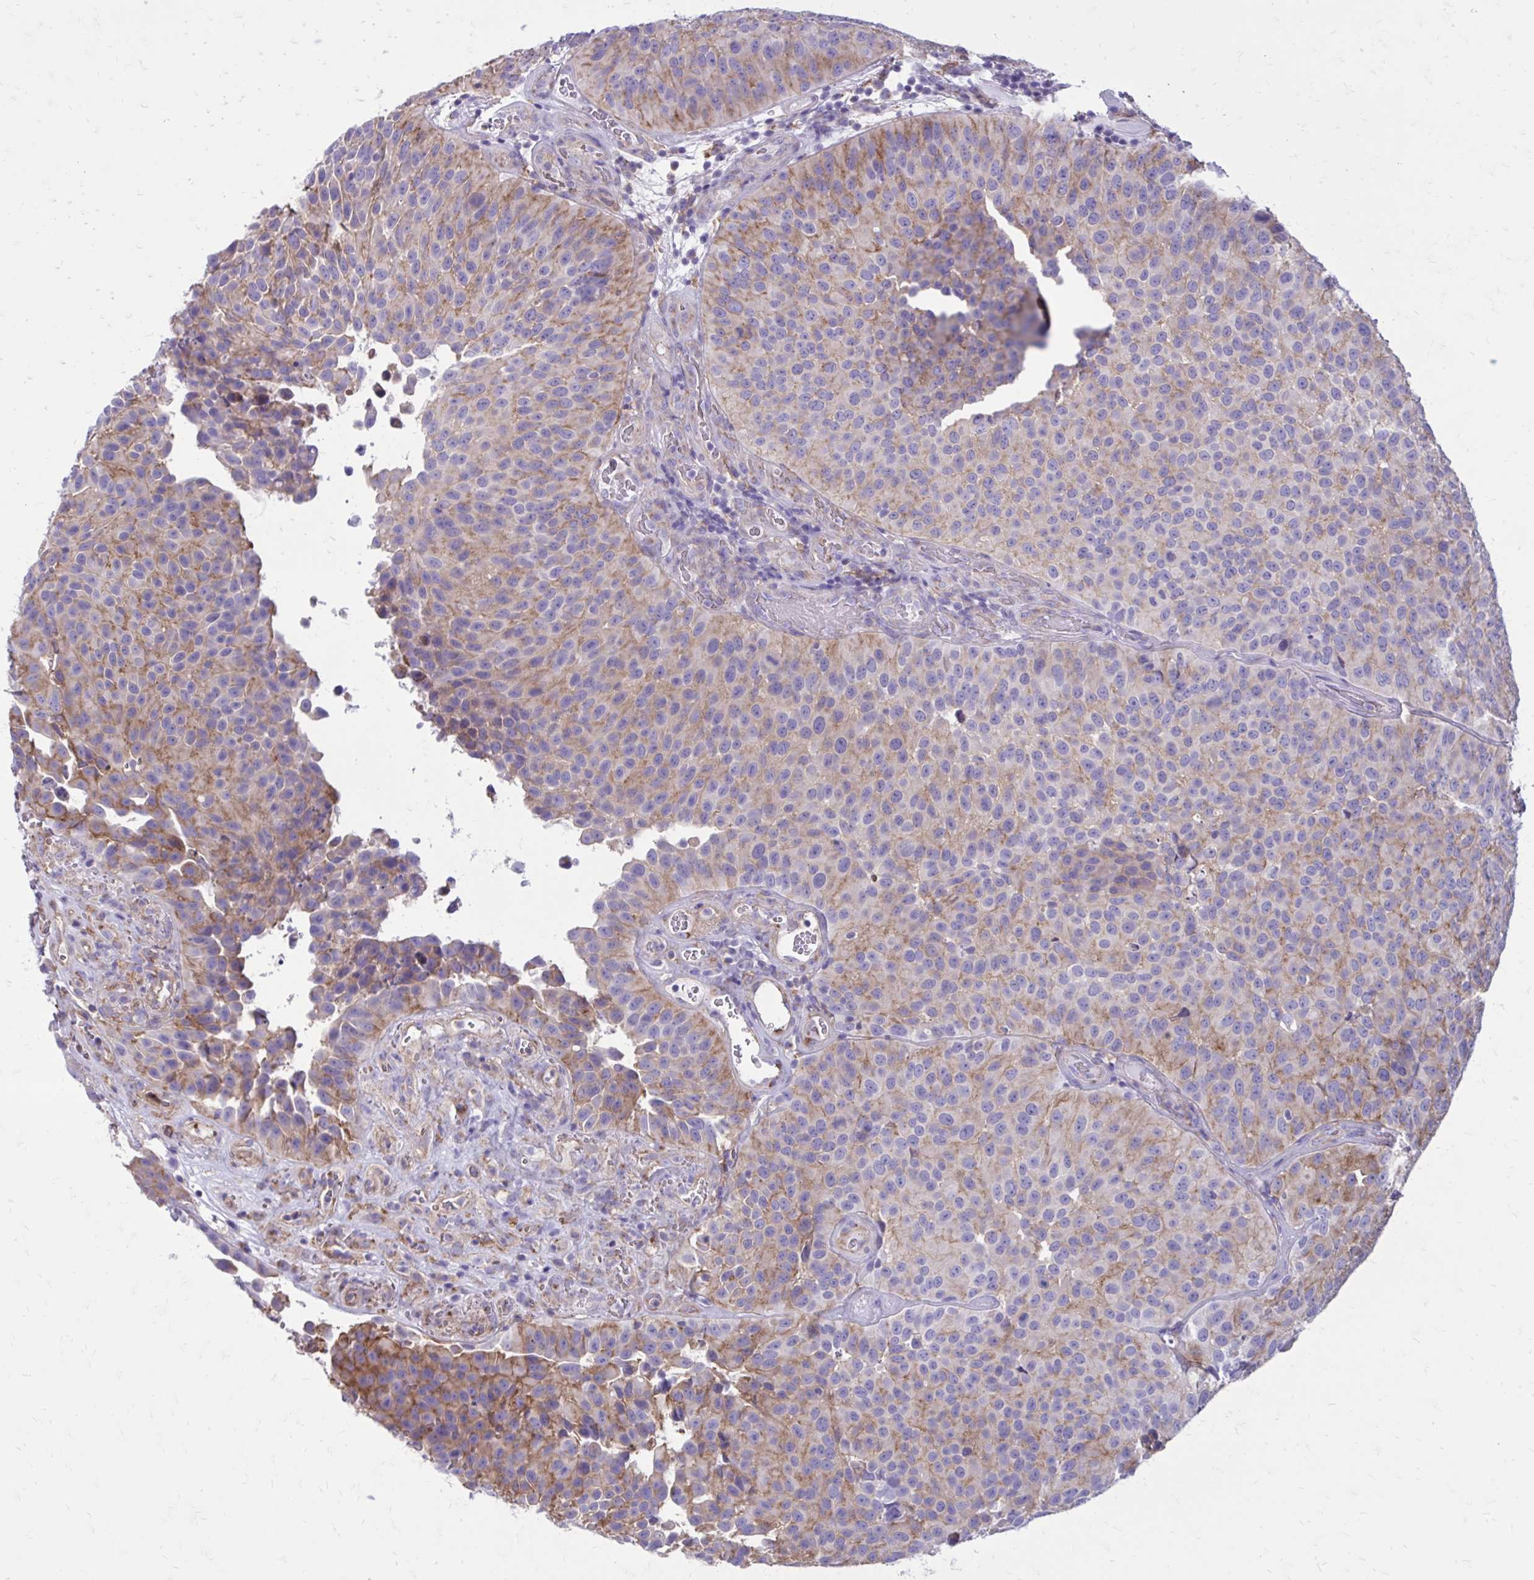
{"staining": {"intensity": "weak", "quantity": "25%-75%", "location": "cytoplasmic/membranous"}, "tissue": "urothelial cancer", "cell_type": "Tumor cells", "image_type": "cancer", "snomed": [{"axis": "morphology", "description": "Urothelial carcinoma, Low grade"}, {"axis": "topography", "description": "Urinary bladder"}], "caption": "The photomicrograph exhibits a brown stain indicating the presence of a protein in the cytoplasmic/membranous of tumor cells in urothelial carcinoma (low-grade). (Brightfield microscopy of DAB IHC at high magnification).", "gene": "CLTA", "patient": {"sex": "male", "age": 76}}